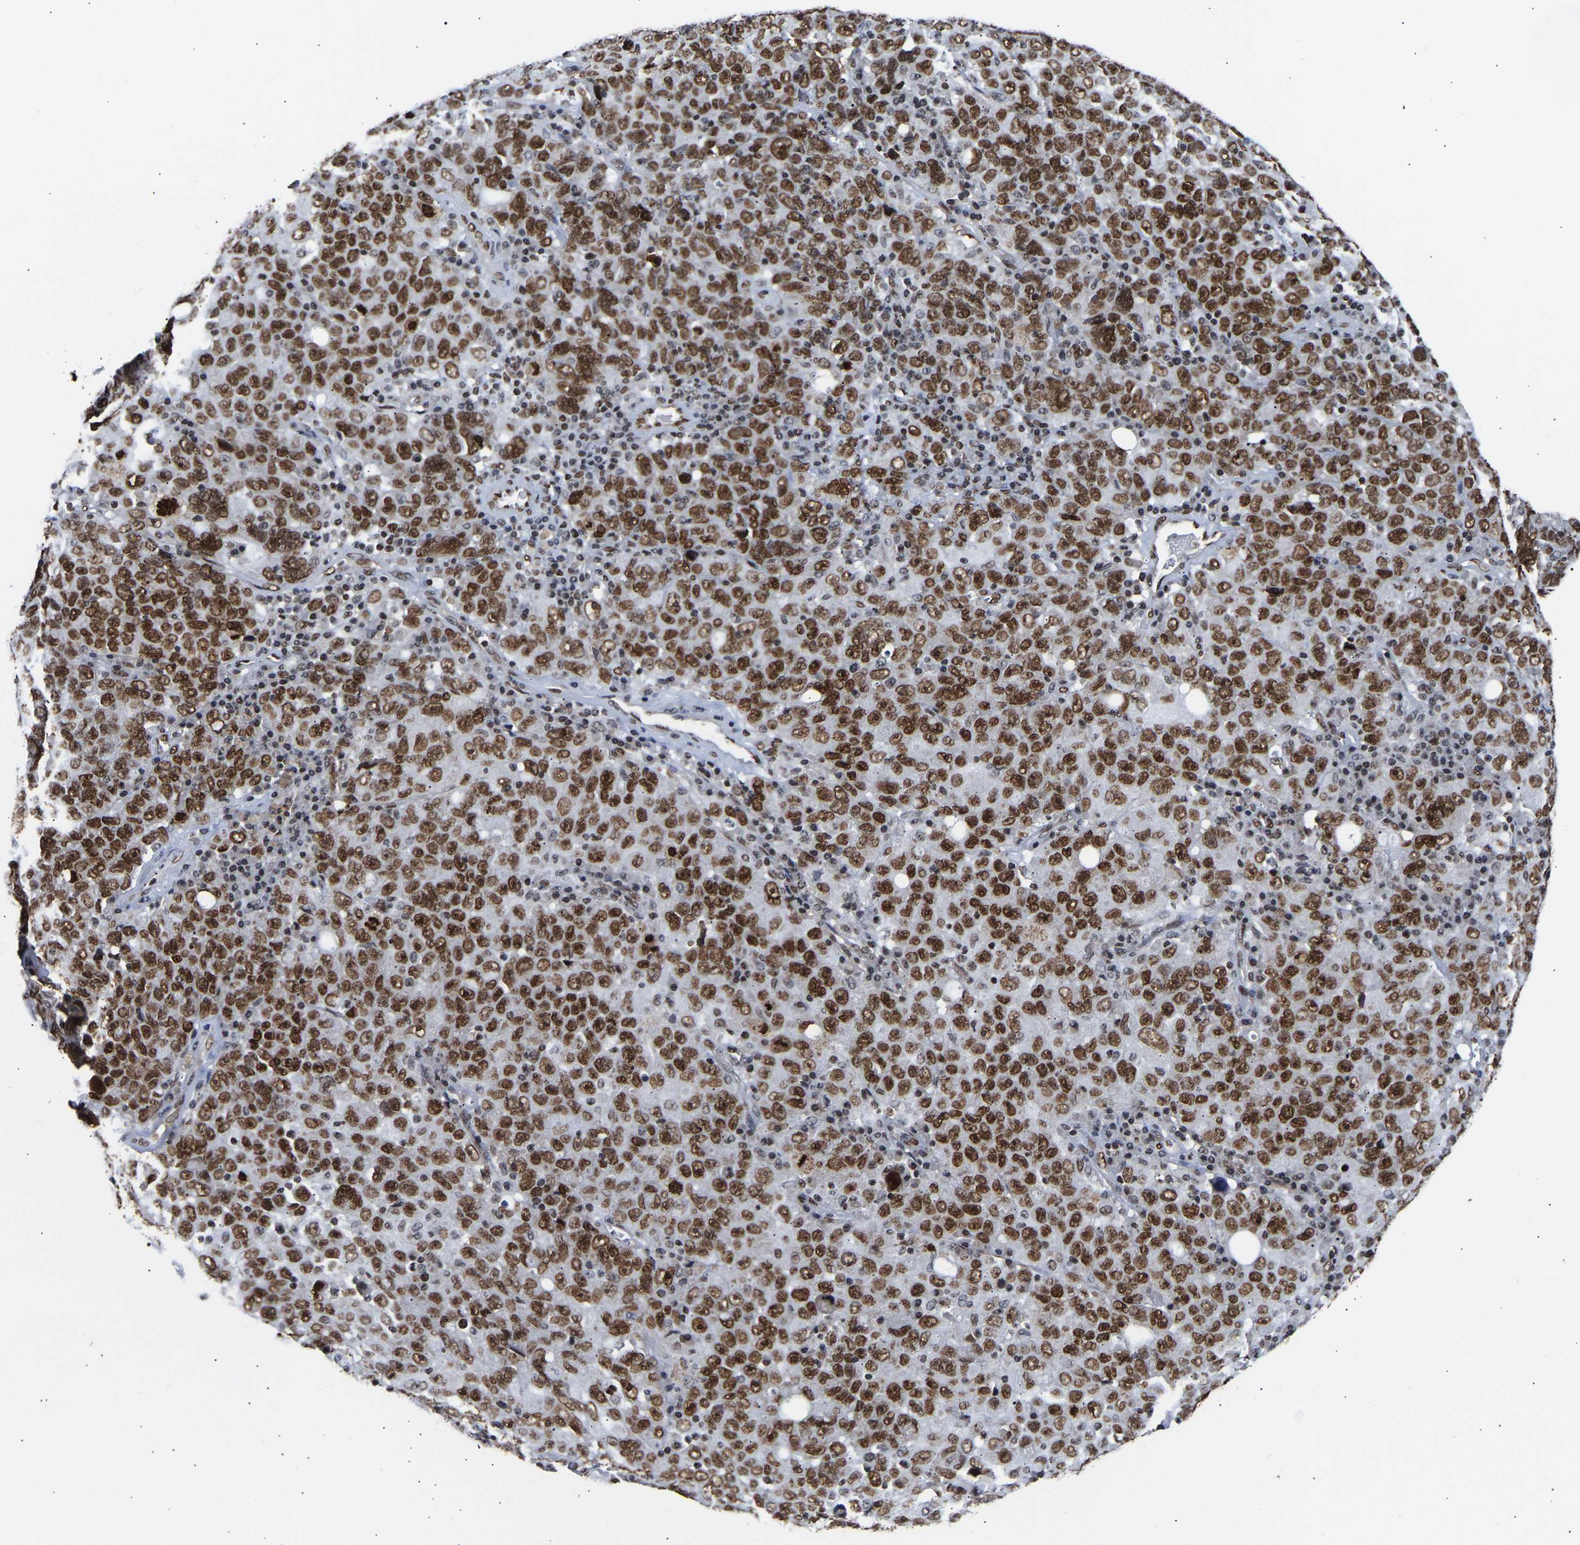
{"staining": {"intensity": "strong", "quantity": ">75%", "location": "nuclear"}, "tissue": "ovarian cancer", "cell_type": "Tumor cells", "image_type": "cancer", "snomed": [{"axis": "morphology", "description": "Carcinoma, endometroid"}, {"axis": "topography", "description": "Ovary"}], "caption": "Approximately >75% of tumor cells in human ovarian cancer show strong nuclear protein expression as visualized by brown immunohistochemical staining.", "gene": "PSIP1", "patient": {"sex": "female", "age": 62}}